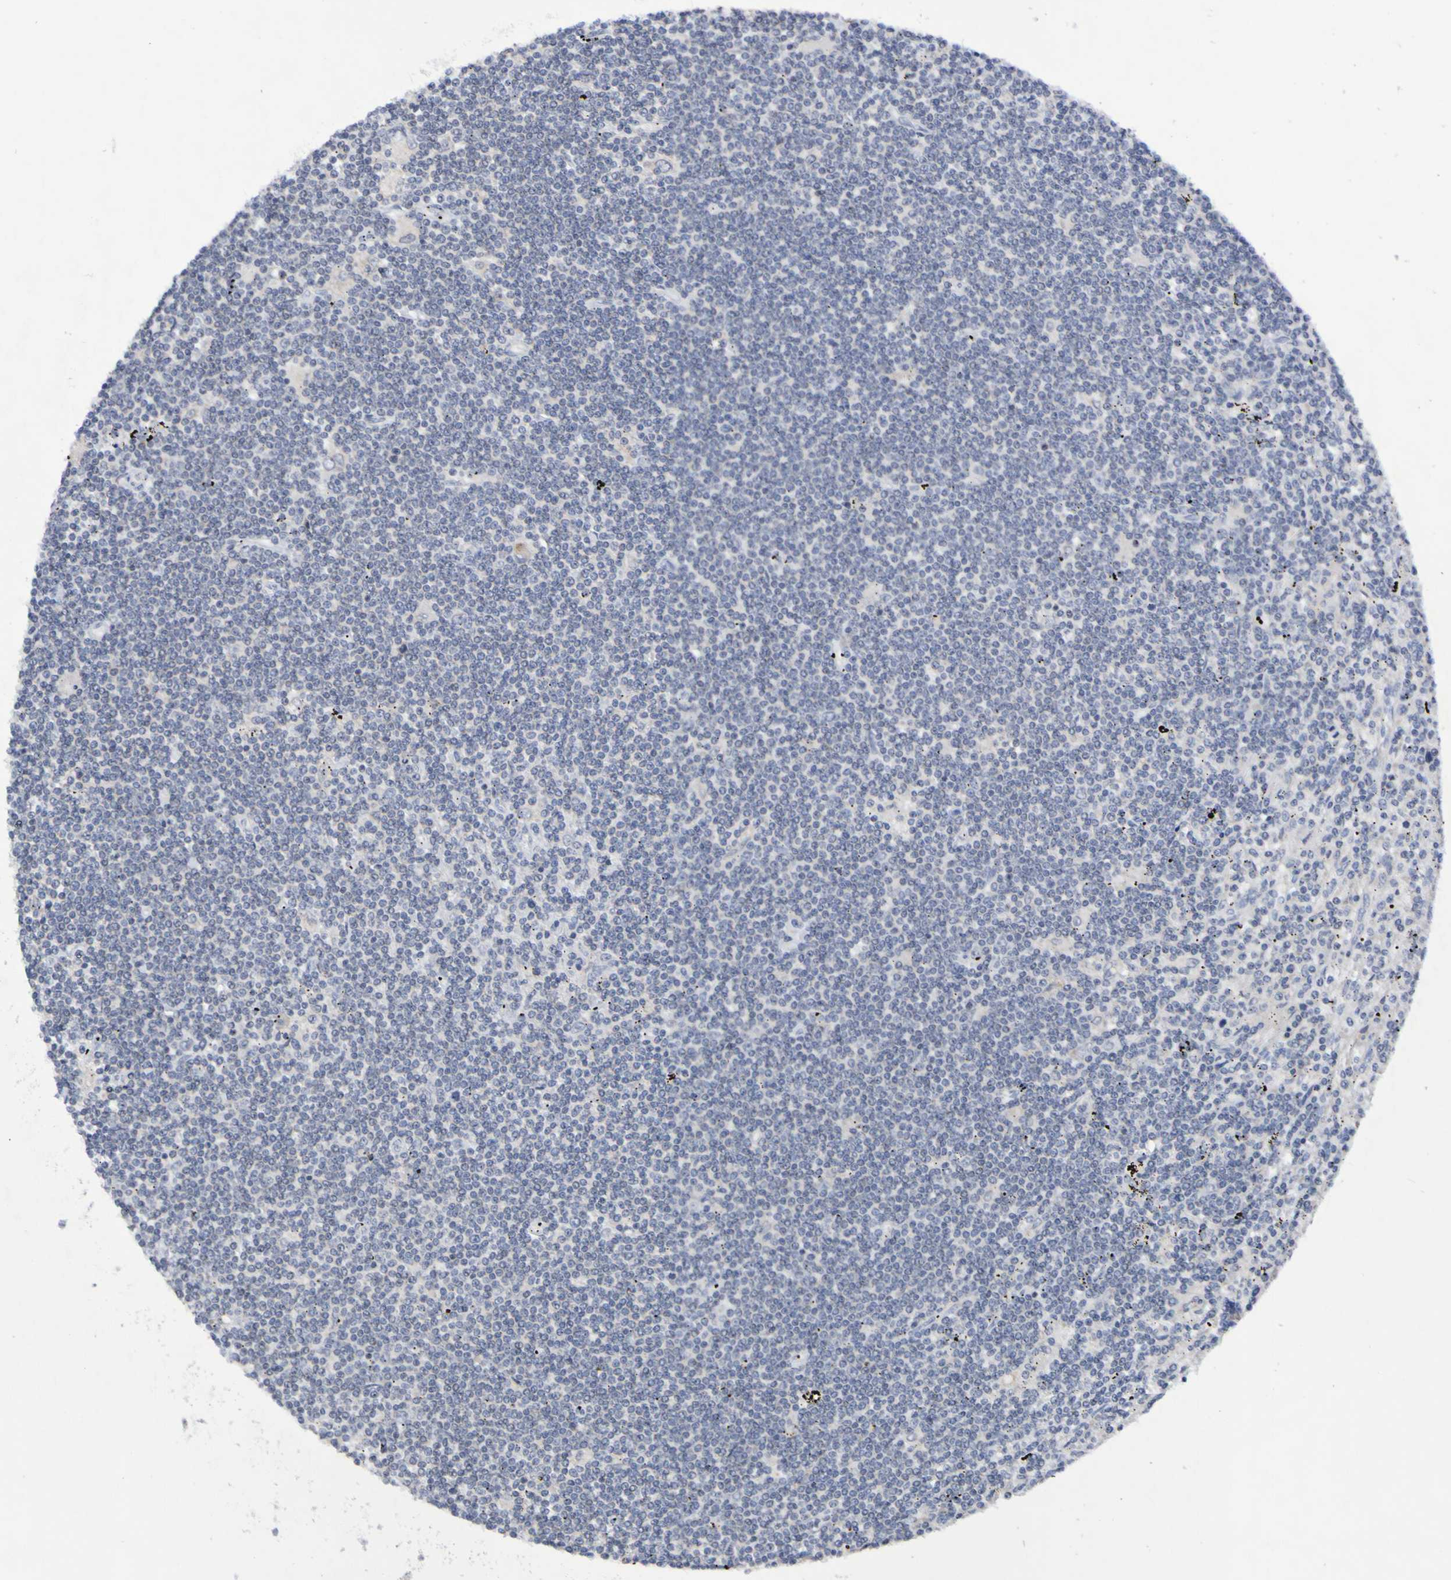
{"staining": {"intensity": "negative", "quantity": "none", "location": "none"}, "tissue": "lymphoma", "cell_type": "Tumor cells", "image_type": "cancer", "snomed": [{"axis": "morphology", "description": "Malignant lymphoma, non-Hodgkin's type, Low grade"}, {"axis": "topography", "description": "Spleen"}], "caption": "This is a image of immunohistochemistry (IHC) staining of malignant lymphoma, non-Hodgkin's type (low-grade), which shows no expression in tumor cells.", "gene": "PTP4A2", "patient": {"sex": "male", "age": 76}}